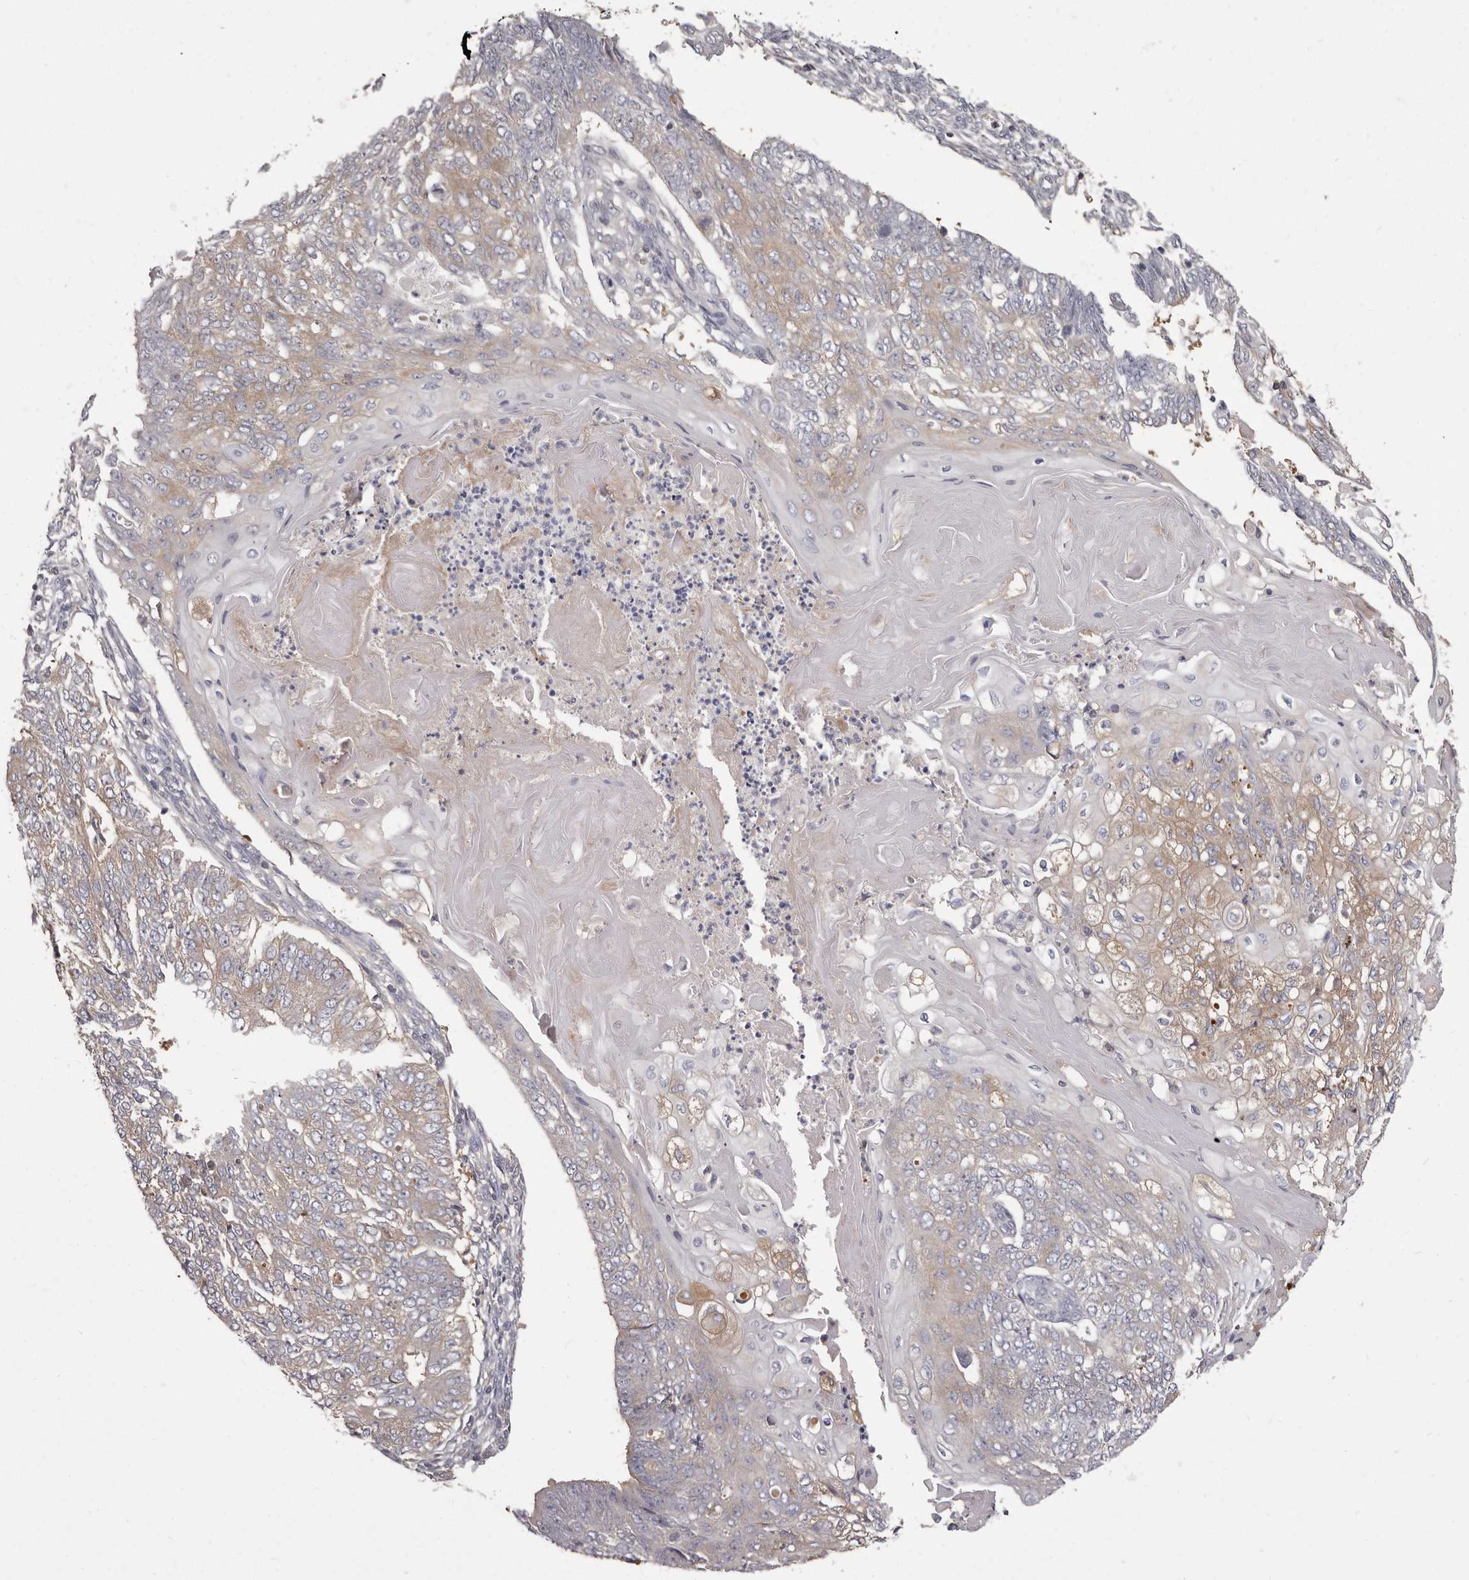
{"staining": {"intensity": "weak", "quantity": "<25%", "location": "cytoplasmic/membranous"}, "tissue": "endometrial cancer", "cell_type": "Tumor cells", "image_type": "cancer", "snomed": [{"axis": "morphology", "description": "Adenocarcinoma, NOS"}, {"axis": "topography", "description": "Endometrium"}], "caption": "This image is of endometrial cancer (adenocarcinoma) stained with IHC to label a protein in brown with the nuclei are counter-stained blue. There is no positivity in tumor cells.", "gene": "APEH", "patient": {"sex": "female", "age": 32}}